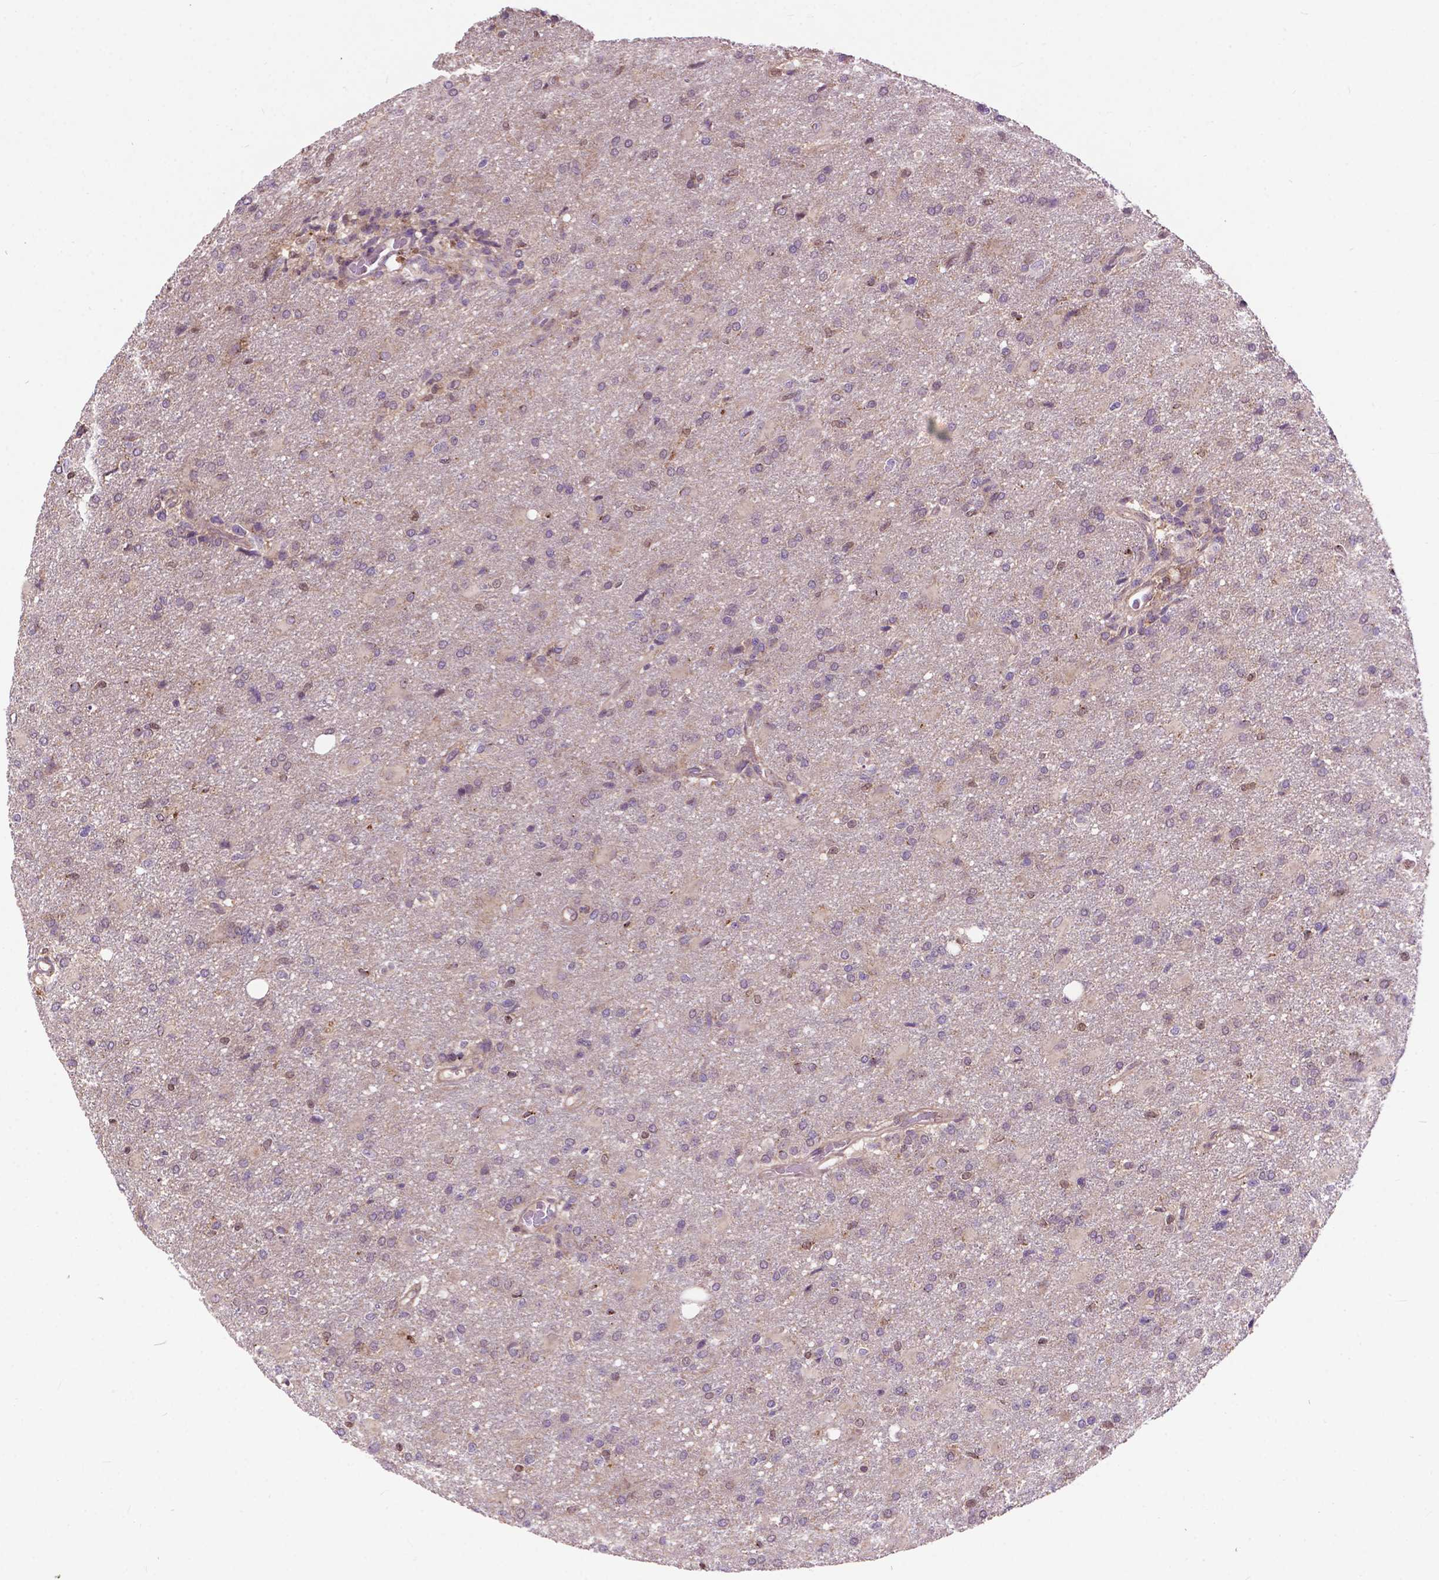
{"staining": {"intensity": "negative", "quantity": "none", "location": "none"}, "tissue": "glioma", "cell_type": "Tumor cells", "image_type": "cancer", "snomed": [{"axis": "morphology", "description": "Glioma, malignant, High grade"}, {"axis": "topography", "description": "Brain"}], "caption": "This is an immunohistochemistry micrograph of human malignant glioma (high-grade). There is no expression in tumor cells.", "gene": "CHMP4A", "patient": {"sex": "male", "age": 68}}